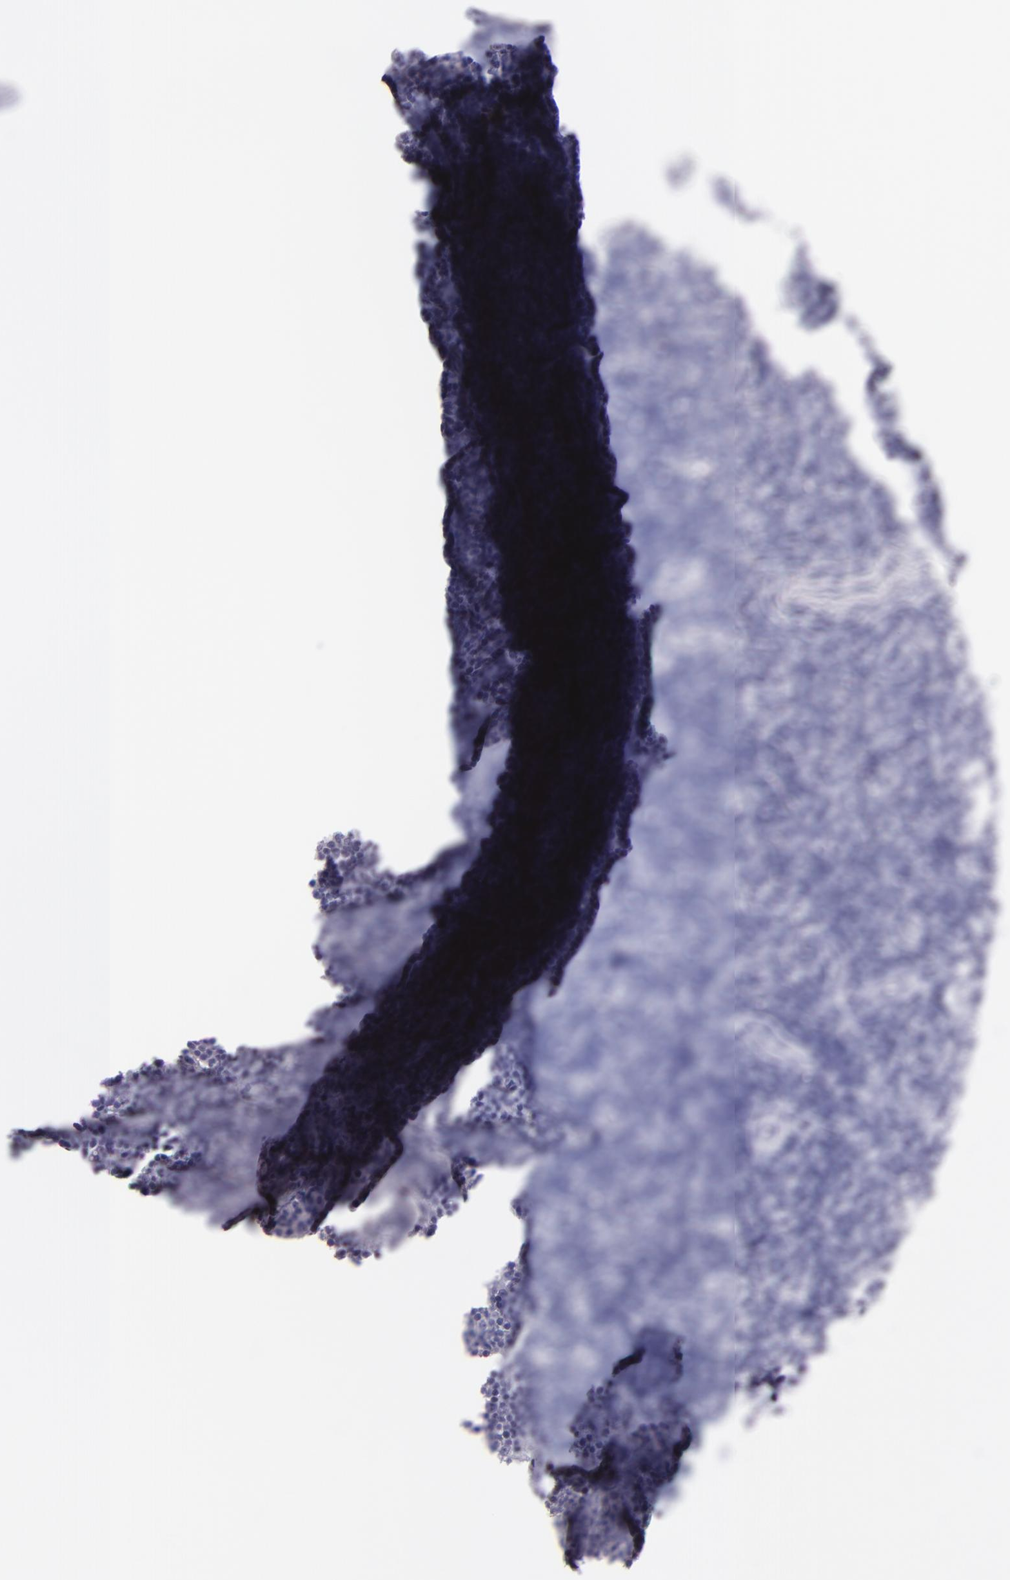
{"staining": {"intensity": "negative", "quantity": "none", "location": "none"}, "tissue": "tonsil", "cell_type": "Germinal center cells", "image_type": "normal", "snomed": [{"axis": "morphology", "description": "Normal tissue, NOS"}, {"axis": "topography", "description": "Tonsil"}], "caption": "Immunohistochemistry (IHC) photomicrograph of unremarkable tonsil: tonsil stained with DAB displays no significant protein staining in germinal center cells.", "gene": "TNNT3", "patient": {"sex": "female", "age": 40}}